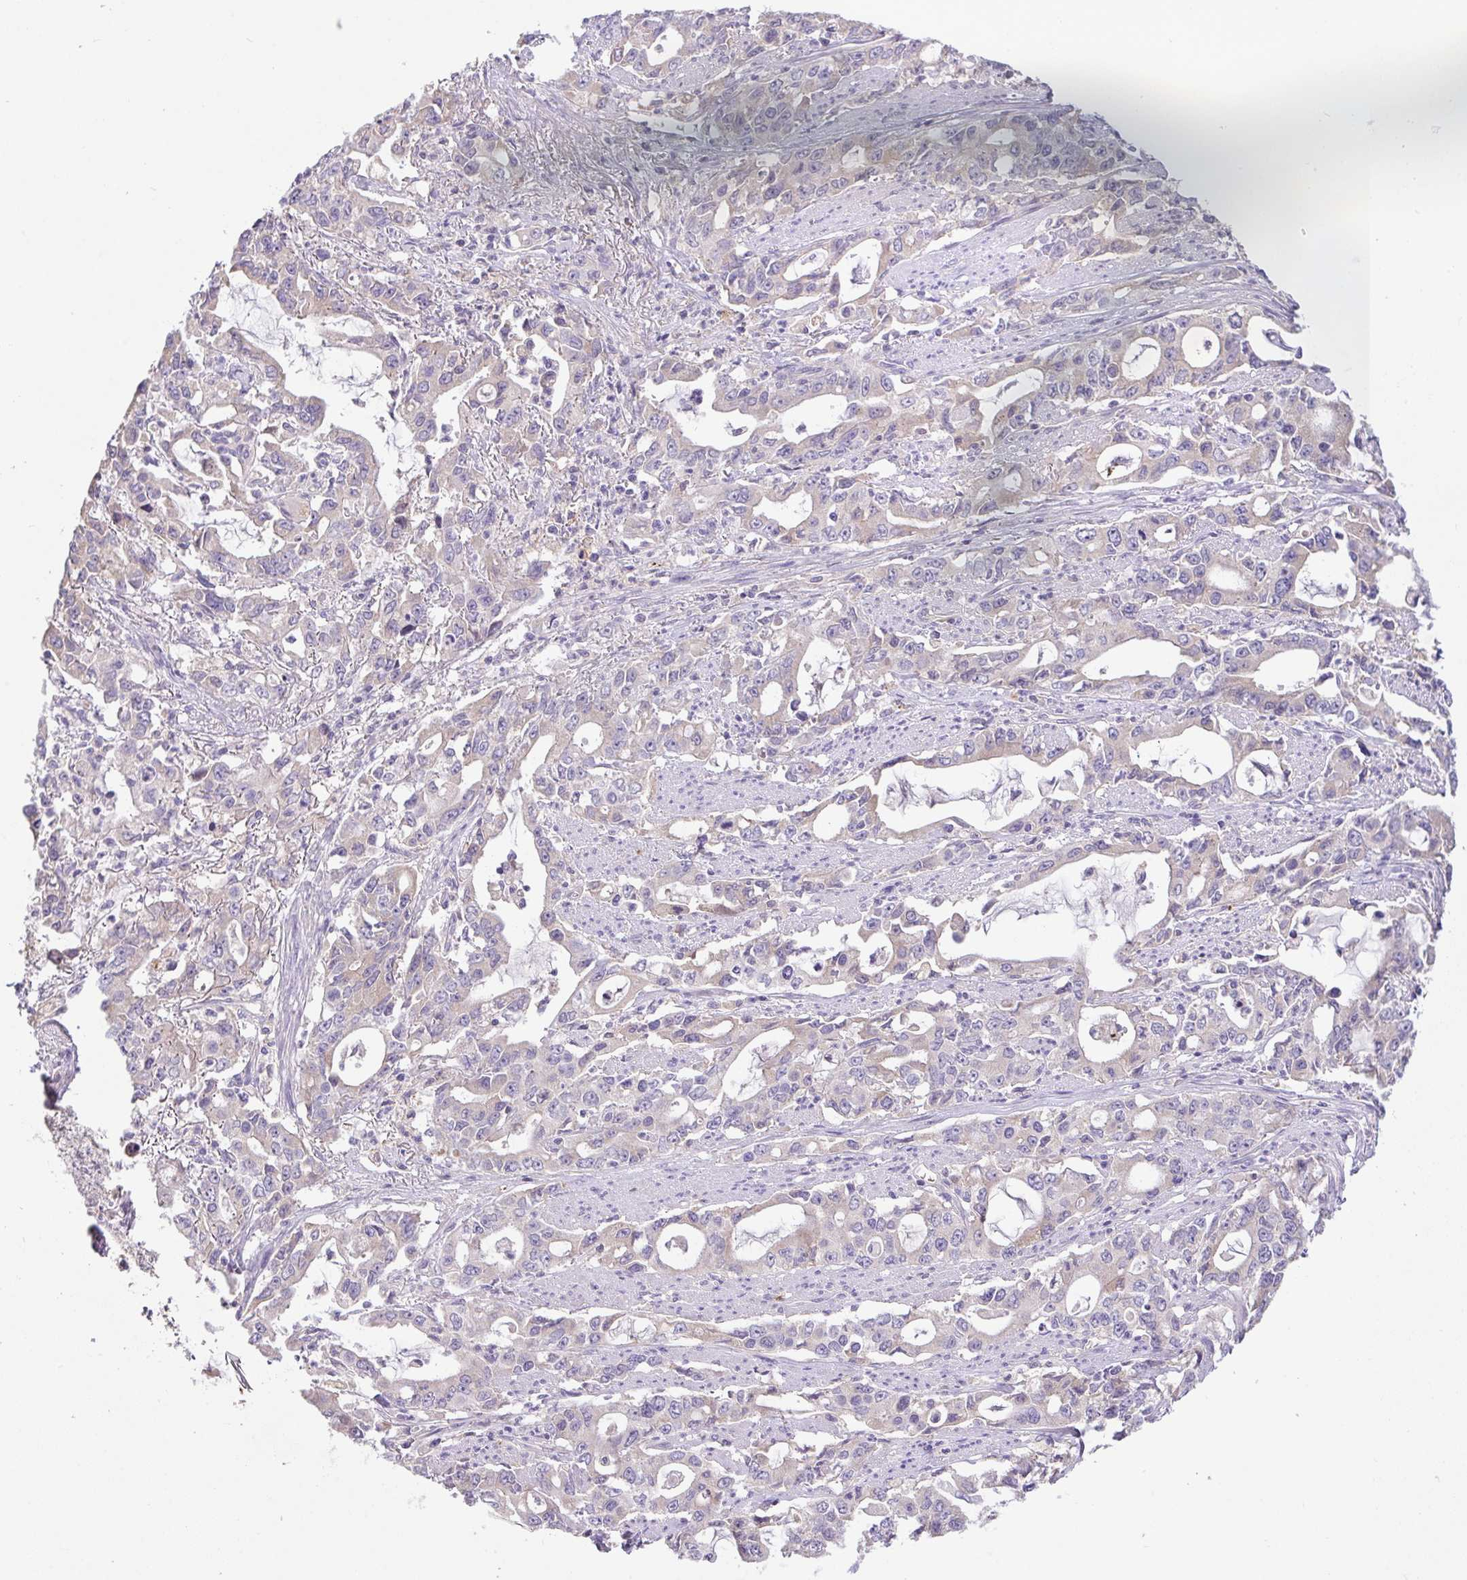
{"staining": {"intensity": "weak", "quantity": "25%-75%", "location": "cytoplasmic/membranous"}, "tissue": "stomach cancer", "cell_type": "Tumor cells", "image_type": "cancer", "snomed": [{"axis": "morphology", "description": "Adenocarcinoma, NOS"}, {"axis": "topography", "description": "Stomach, upper"}], "caption": "A photomicrograph showing weak cytoplasmic/membranous positivity in approximately 25%-75% of tumor cells in stomach cancer (adenocarcinoma), as visualized by brown immunohistochemical staining.", "gene": "ZNF581", "patient": {"sex": "male", "age": 85}}